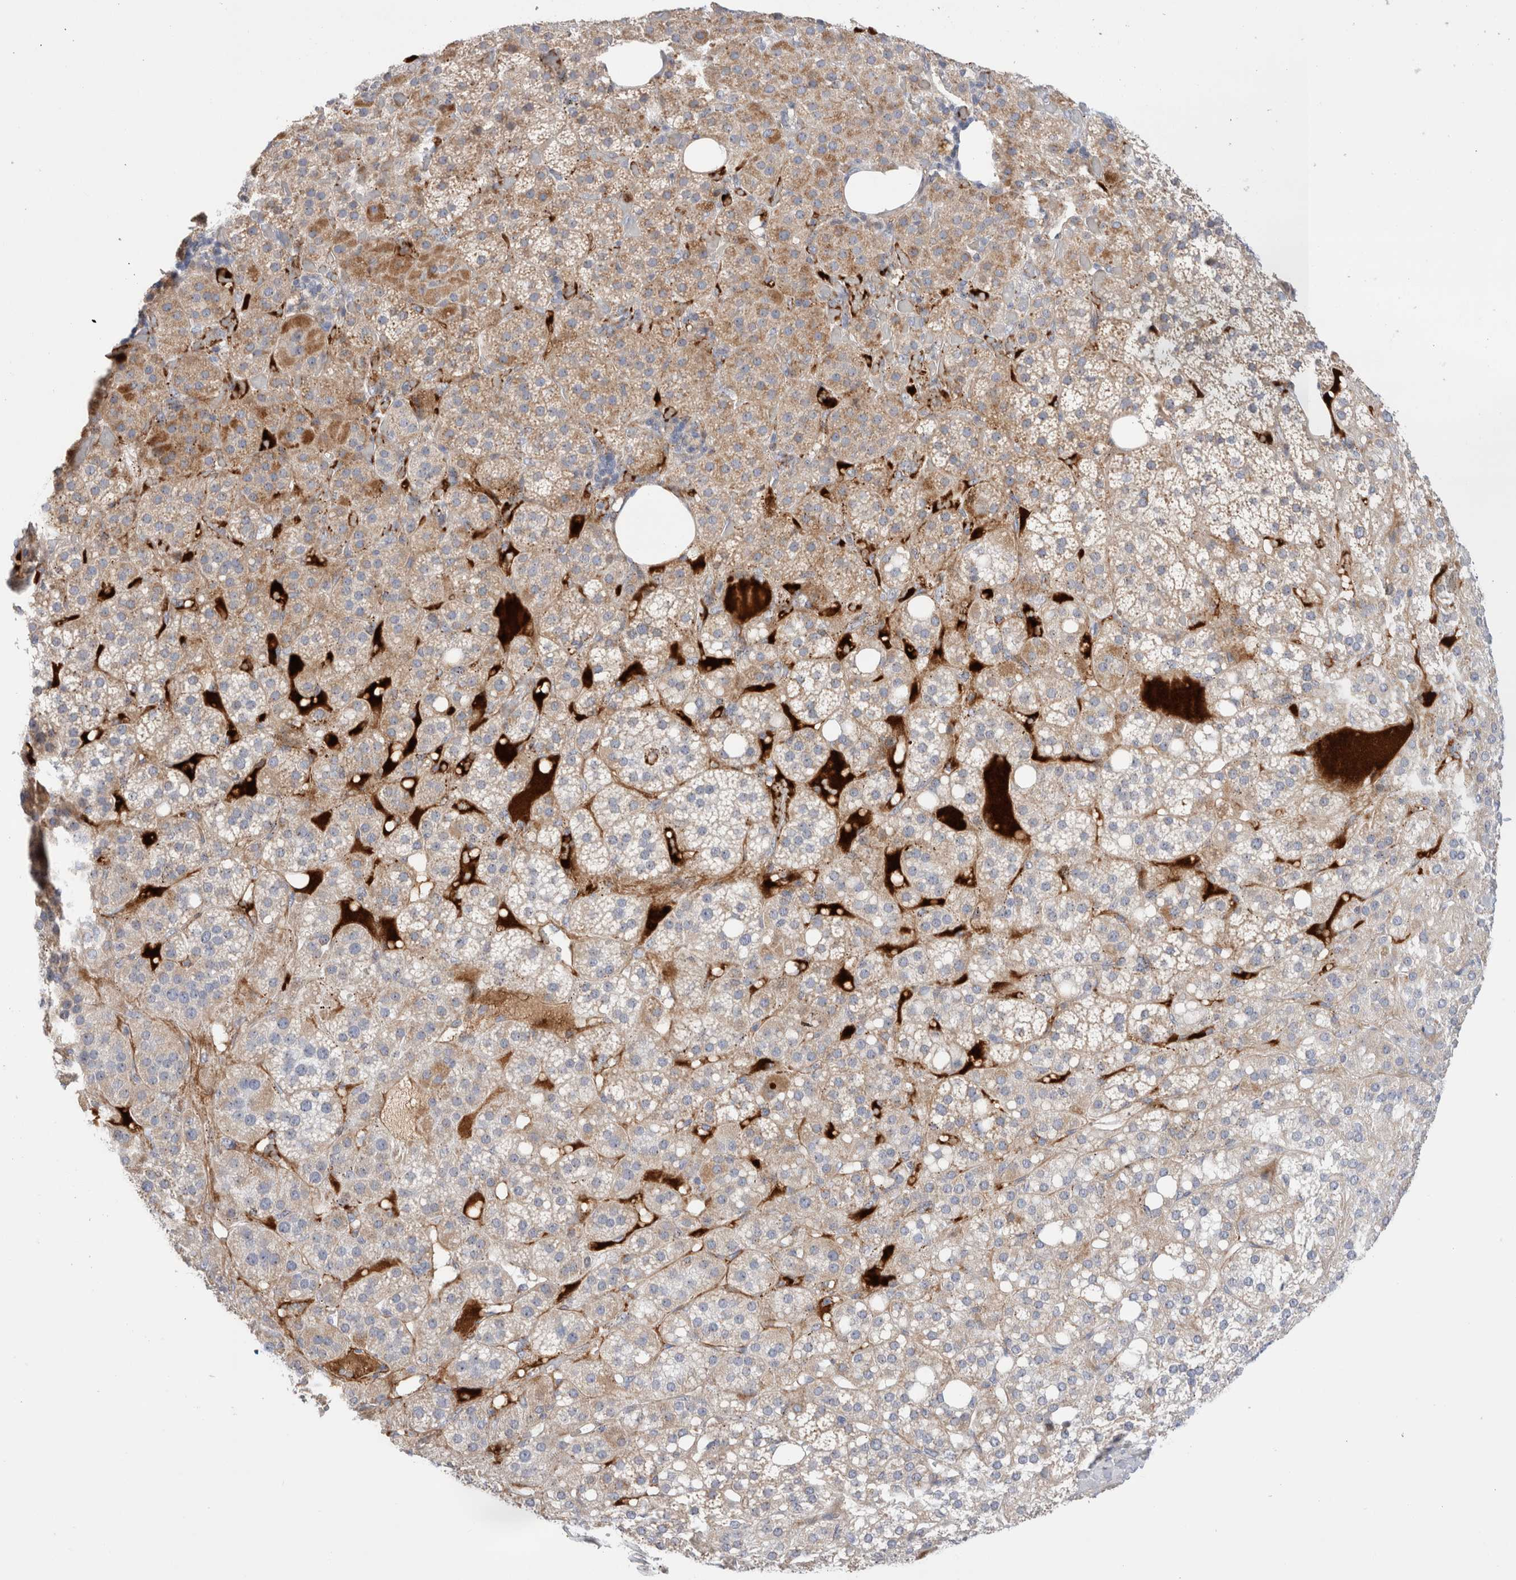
{"staining": {"intensity": "moderate", "quantity": "25%-75%", "location": "cytoplasmic/membranous"}, "tissue": "adrenal gland", "cell_type": "Glandular cells", "image_type": "normal", "snomed": [{"axis": "morphology", "description": "Normal tissue, NOS"}, {"axis": "topography", "description": "Adrenal gland"}], "caption": "Immunohistochemistry (IHC) of normal human adrenal gland shows medium levels of moderate cytoplasmic/membranous positivity in approximately 25%-75% of glandular cells. The protein is stained brown, and the nuclei are stained in blue (DAB IHC with brightfield microscopy, high magnification).", "gene": "ECHDC2", "patient": {"sex": "female", "age": 59}}